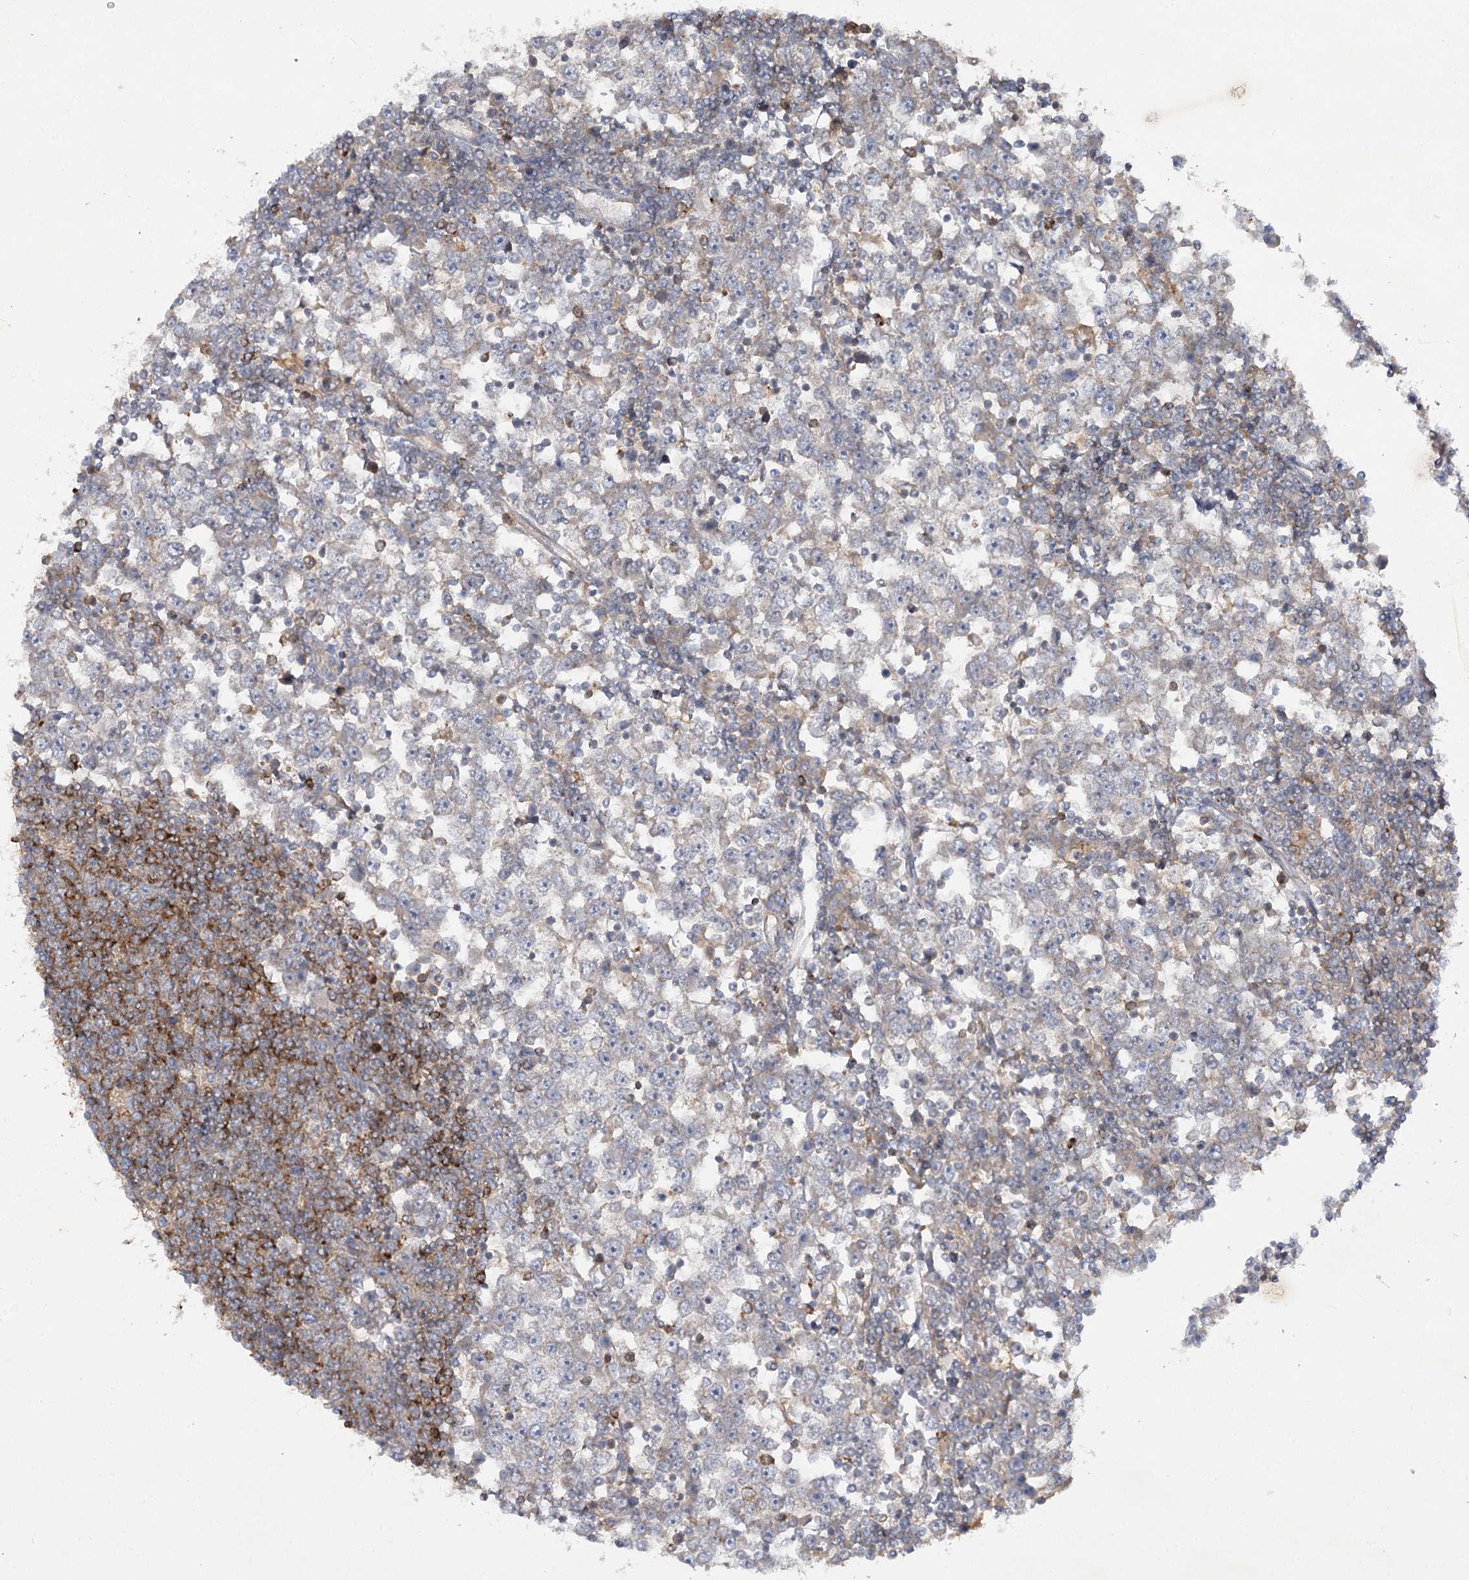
{"staining": {"intensity": "weak", "quantity": "<25%", "location": "cytoplasmic/membranous"}, "tissue": "testis cancer", "cell_type": "Tumor cells", "image_type": "cancer", "snomed": [{"axis": "morphology", "description": "Seminoma, NOS"}, {"axis": "topography", "description": "Testis"}], "caption": "Tumor cells are negative for protein expression in human testis cancer (seminoma).", "gene": "KIAA0825", "patient": {"sex": "male", "age": 65}}